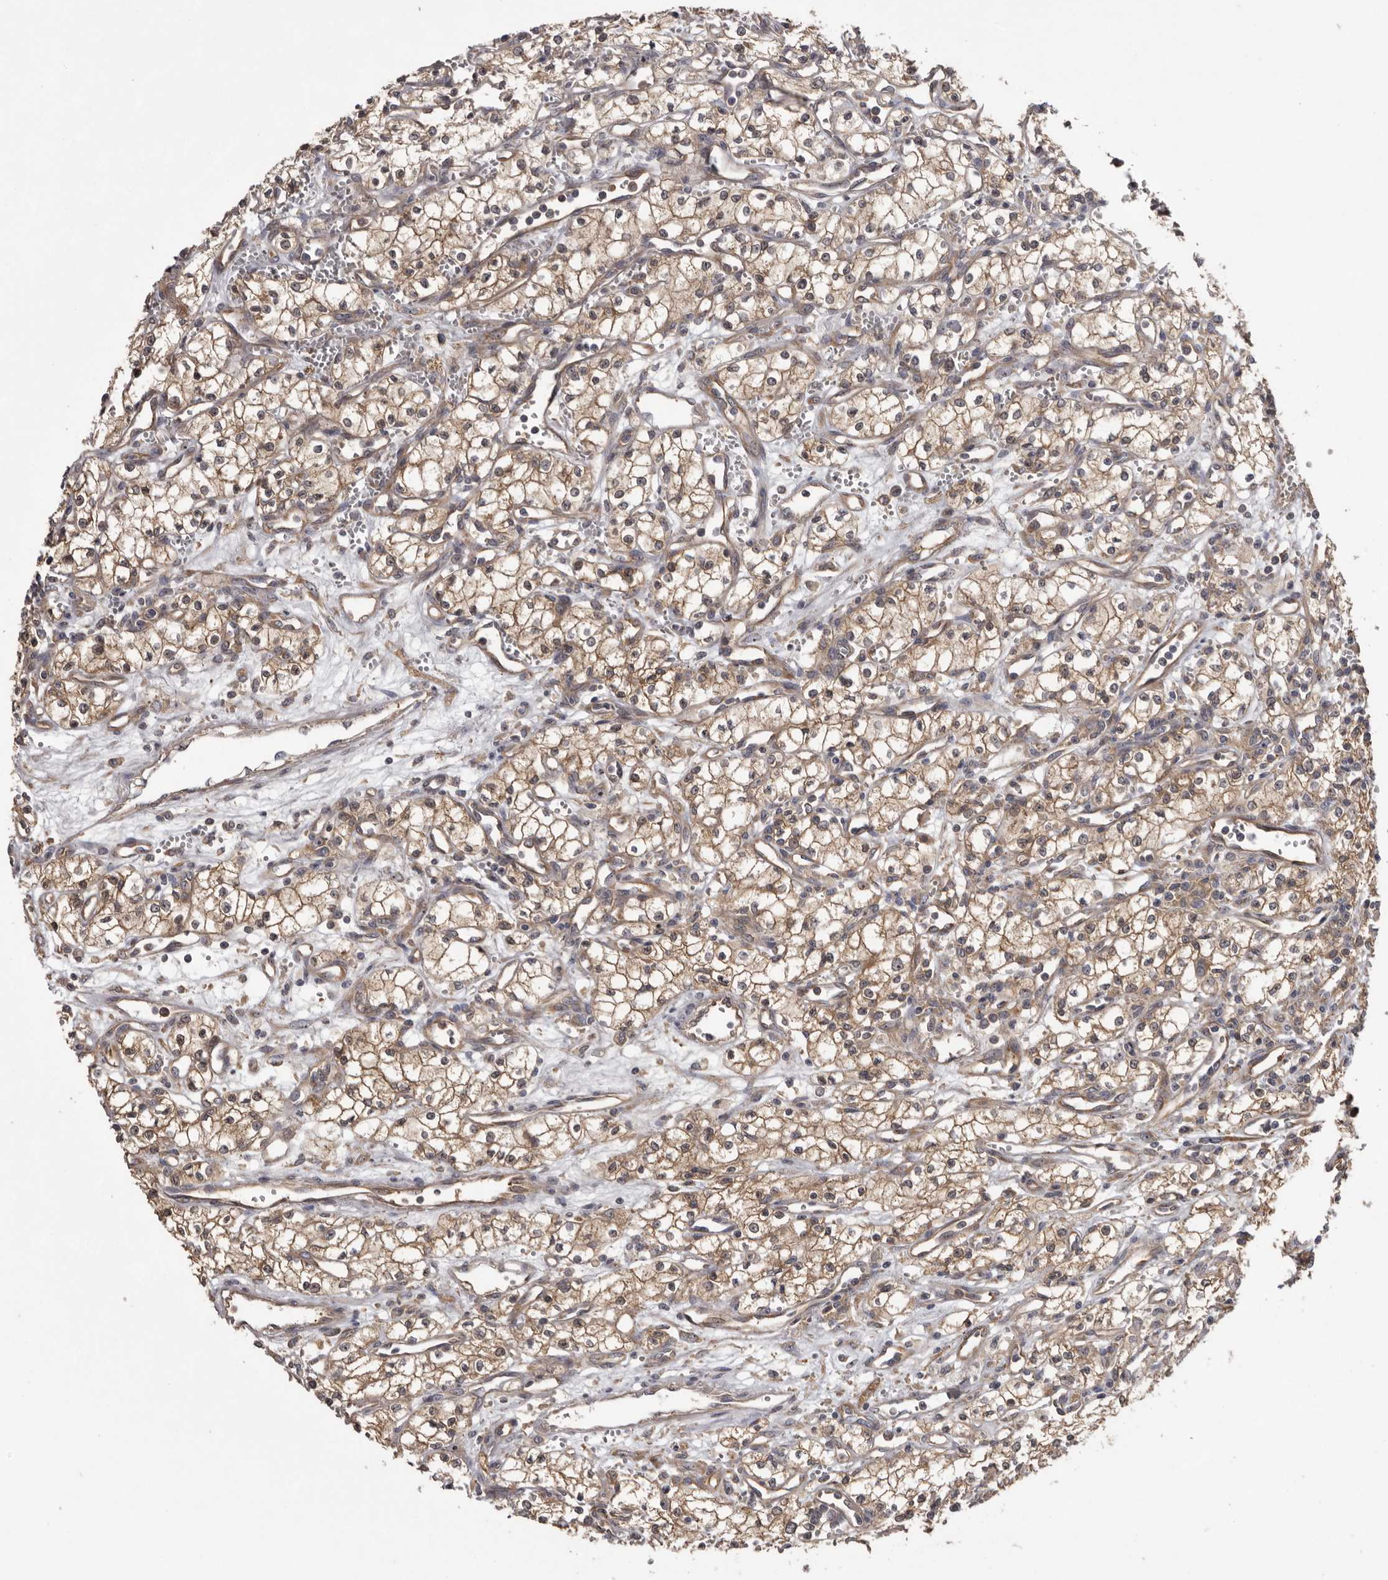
{"staining": {"intensity": "moderate", "quantity": ">75%", "location": "cytoplasmic/membranous"}, "tissue": "renal cancer", "cell_type": "Tumor cells", "image_type": "cancer", "snomed": [{"axis": "morphology", "description": "Adenocarcinoma, NOS"}, {"axis": "topography", "description": "Kidney"}], "caption": "Human renal cancer (adenocarcinoma) stained with a brown dye demonstrates moderate cytoplasmic/membranous positive expression in approximately >75% of tumor cells.", "gene": "DARS1", "patient": {"sex": "male", "age": 59}}